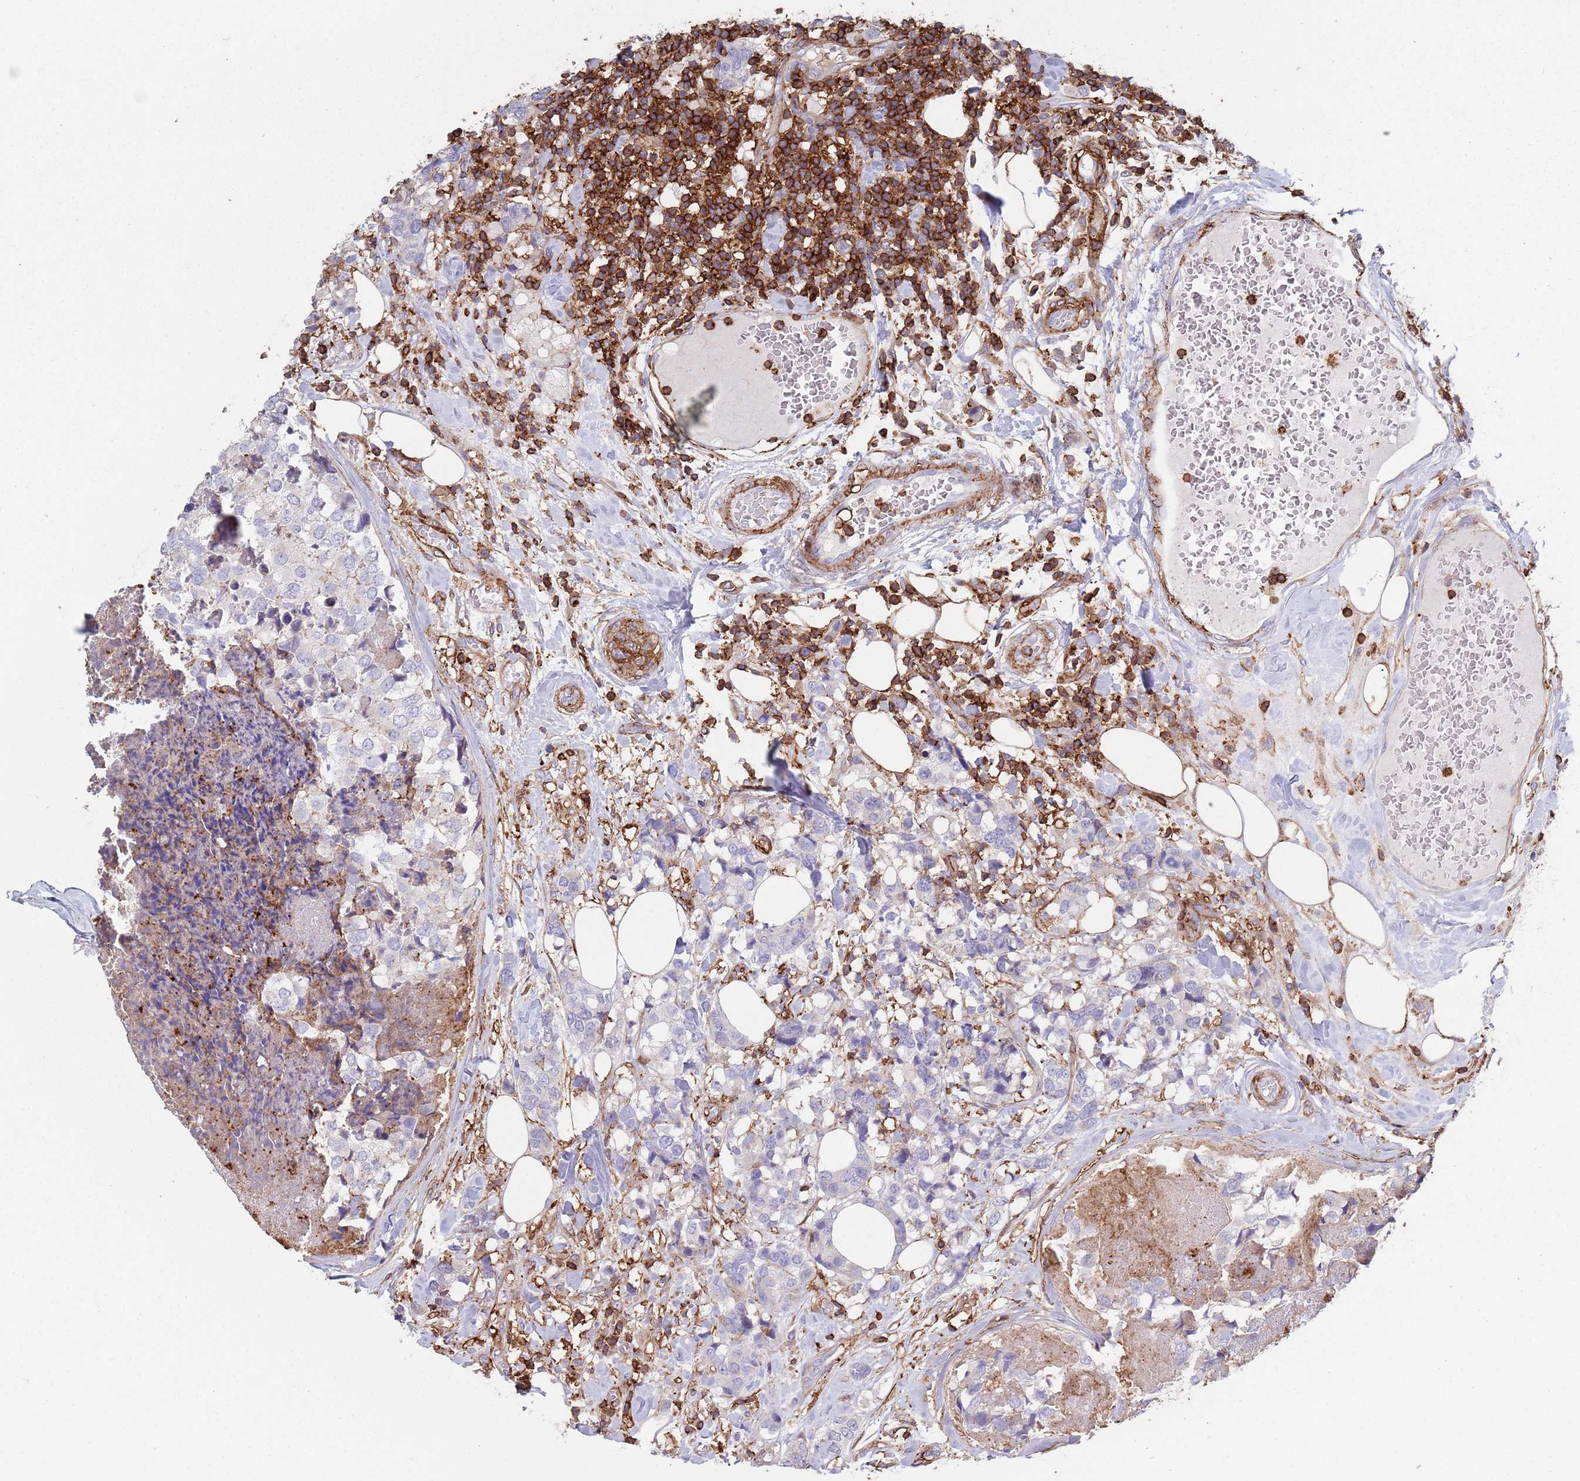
{"staining": {"intensity": "negative", "quantity": "none", "location": "none"}, "tissue": "breast cancer", "cell_type": "Tumor cells", "image_type": "cancer", "snomed": [{"axis": "morphology", "description": "Lobular carcinoma"}, {"axis": "topography", "description": "Breast"}], "caption": "The histopathology image exhibits no staining of tumor cells in lobular carcinoma (breast). The staining was performed using DAB to visualize the protein expression in brown, while the nuclei were stained in blue with hematoxylin (Magnification: 20x).", "gene": "RNF144A", "patient": {"sex": "female", "age": 59}}